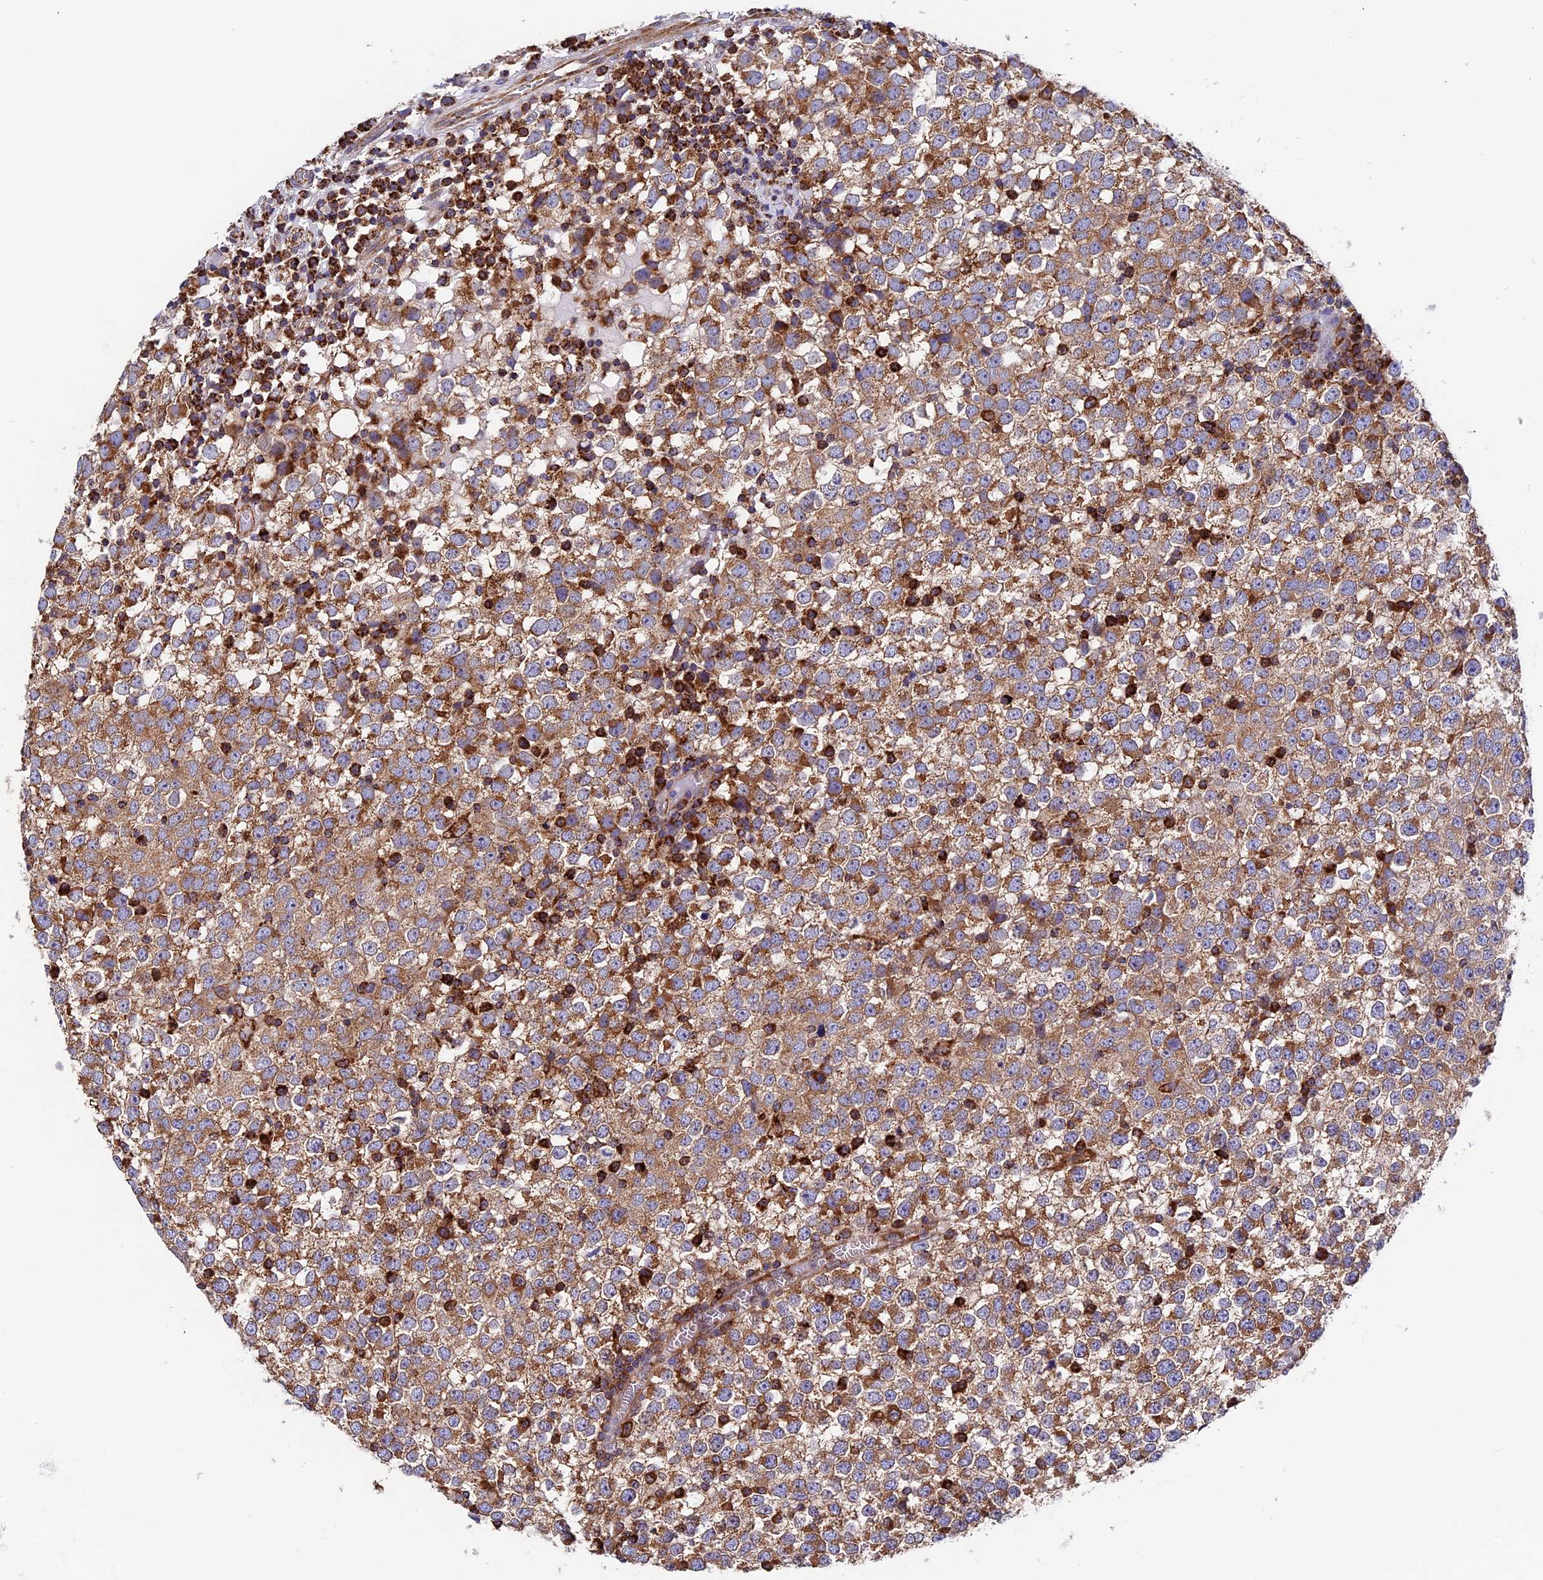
{"staining": {"intensity": "moderate", "quantity": ">75%", "location": "cytoplasmic/membranous"}, "tissue": "testis cancer", "cell_type": "Tumor cells", "image_type": "cancer", "snomed": [{"axis": "morphology", "description": "Seminoma, NOS"}, {"axis": "topography", "description": "Testis"}], "caption": "Seminoma (testis) tissue shows moderate cytoplasmic/membranous expression in approximately >75% of tumor cells, visualized by immunohistochemistry.", "gene": "SLC9A5", "patient": {"sex": "male", "age": 65}}